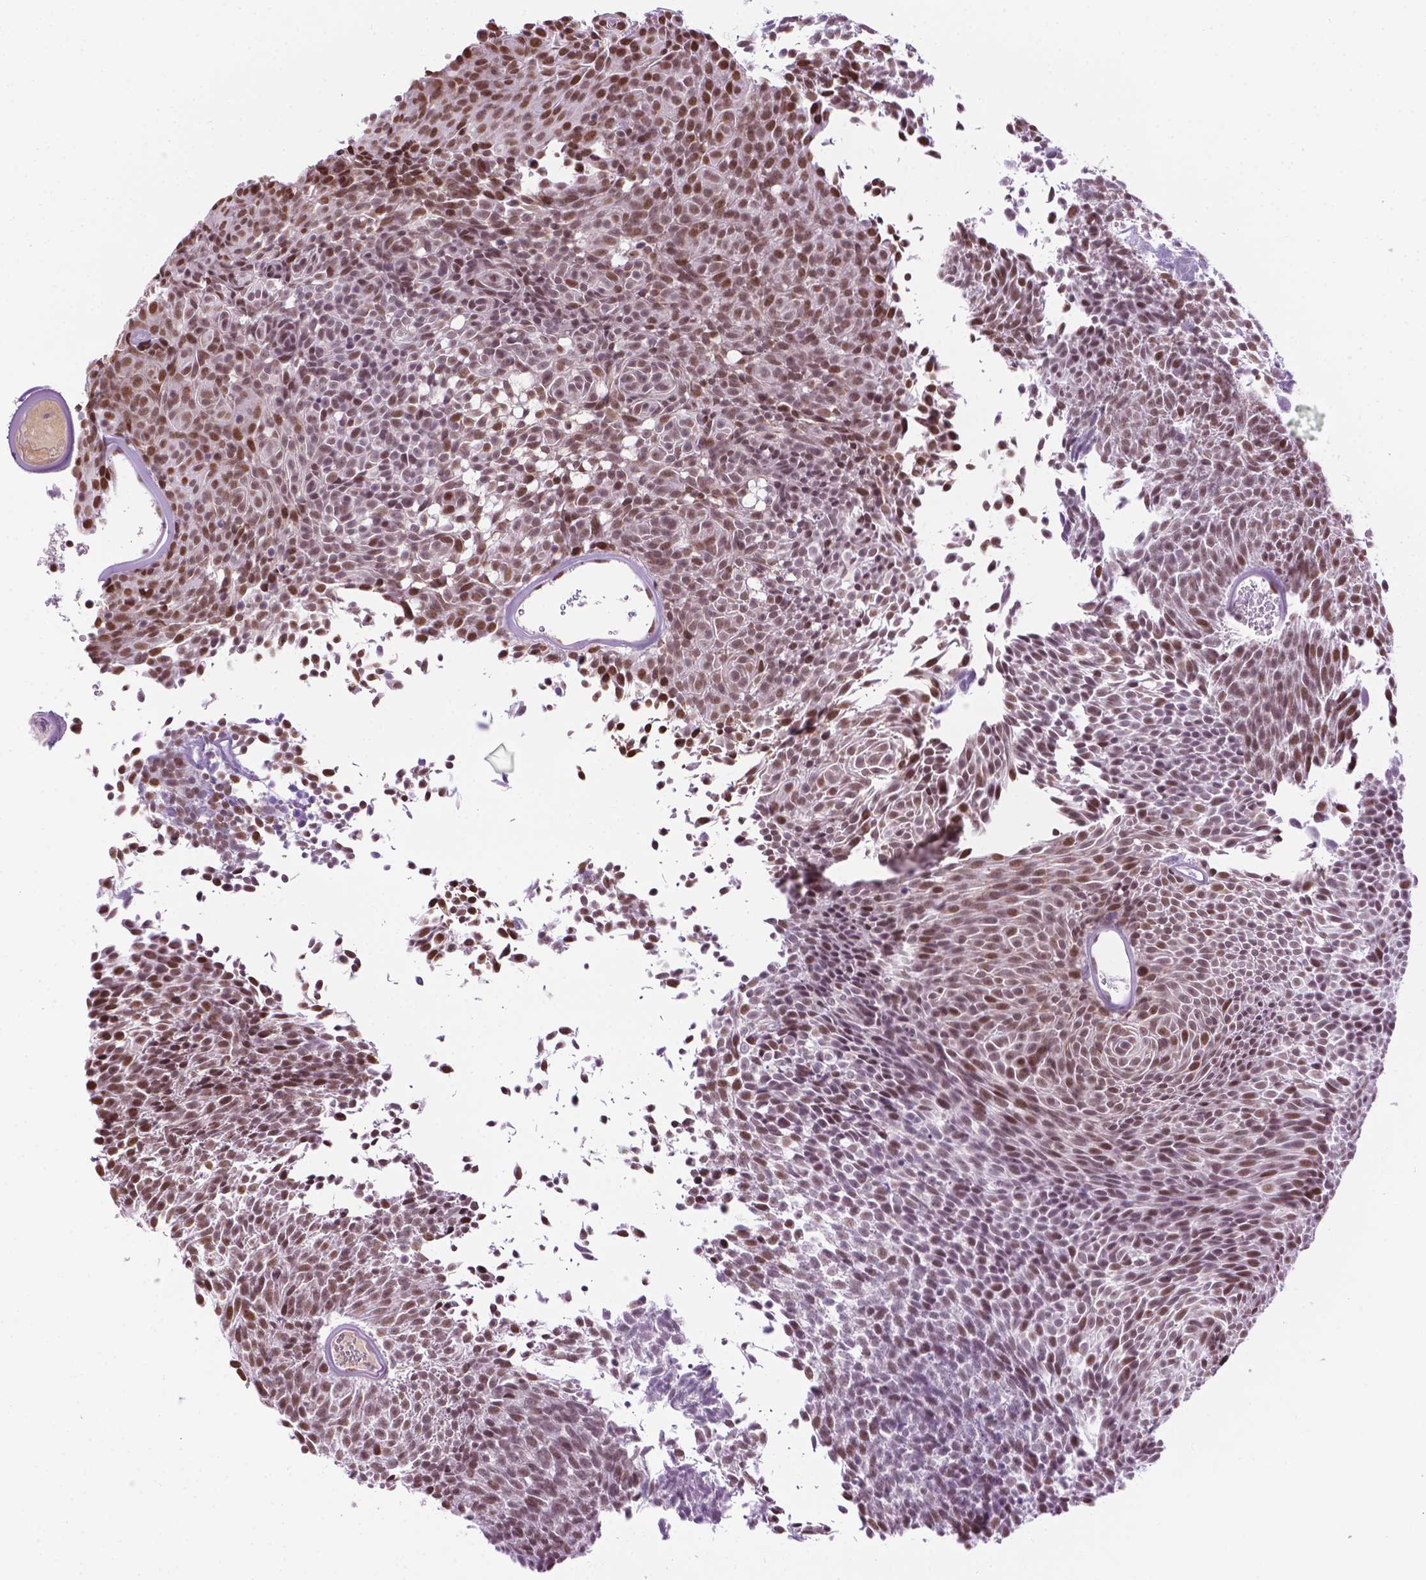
{"staining": {"intensity": "moderate", "quantity": "25%-75%", "location": "nuclear"}, "tissue": "urothelial cancer", "cell_type": "Tumor cells", "image_type": "cancer", "snomed": [{"axis": "morphology", "description": "Urothelial carcinoma, Low grade"}, {"axis": "topography", "description": "Urinary bladder"}], "caption": "Tumor cells reveal medium levels of moderate nuclear expression in approximately 25%-75% of cells in urothelial cancer. The staining was performed using DAB (3,3'-diaminobenzidine) to visualize the protein expression in brown, while the nuclei were stained in blue with hematoxylin (Magnification: 20x).", "gene": "COL23A1", "patient": {"sex": "male", "age": 77}}